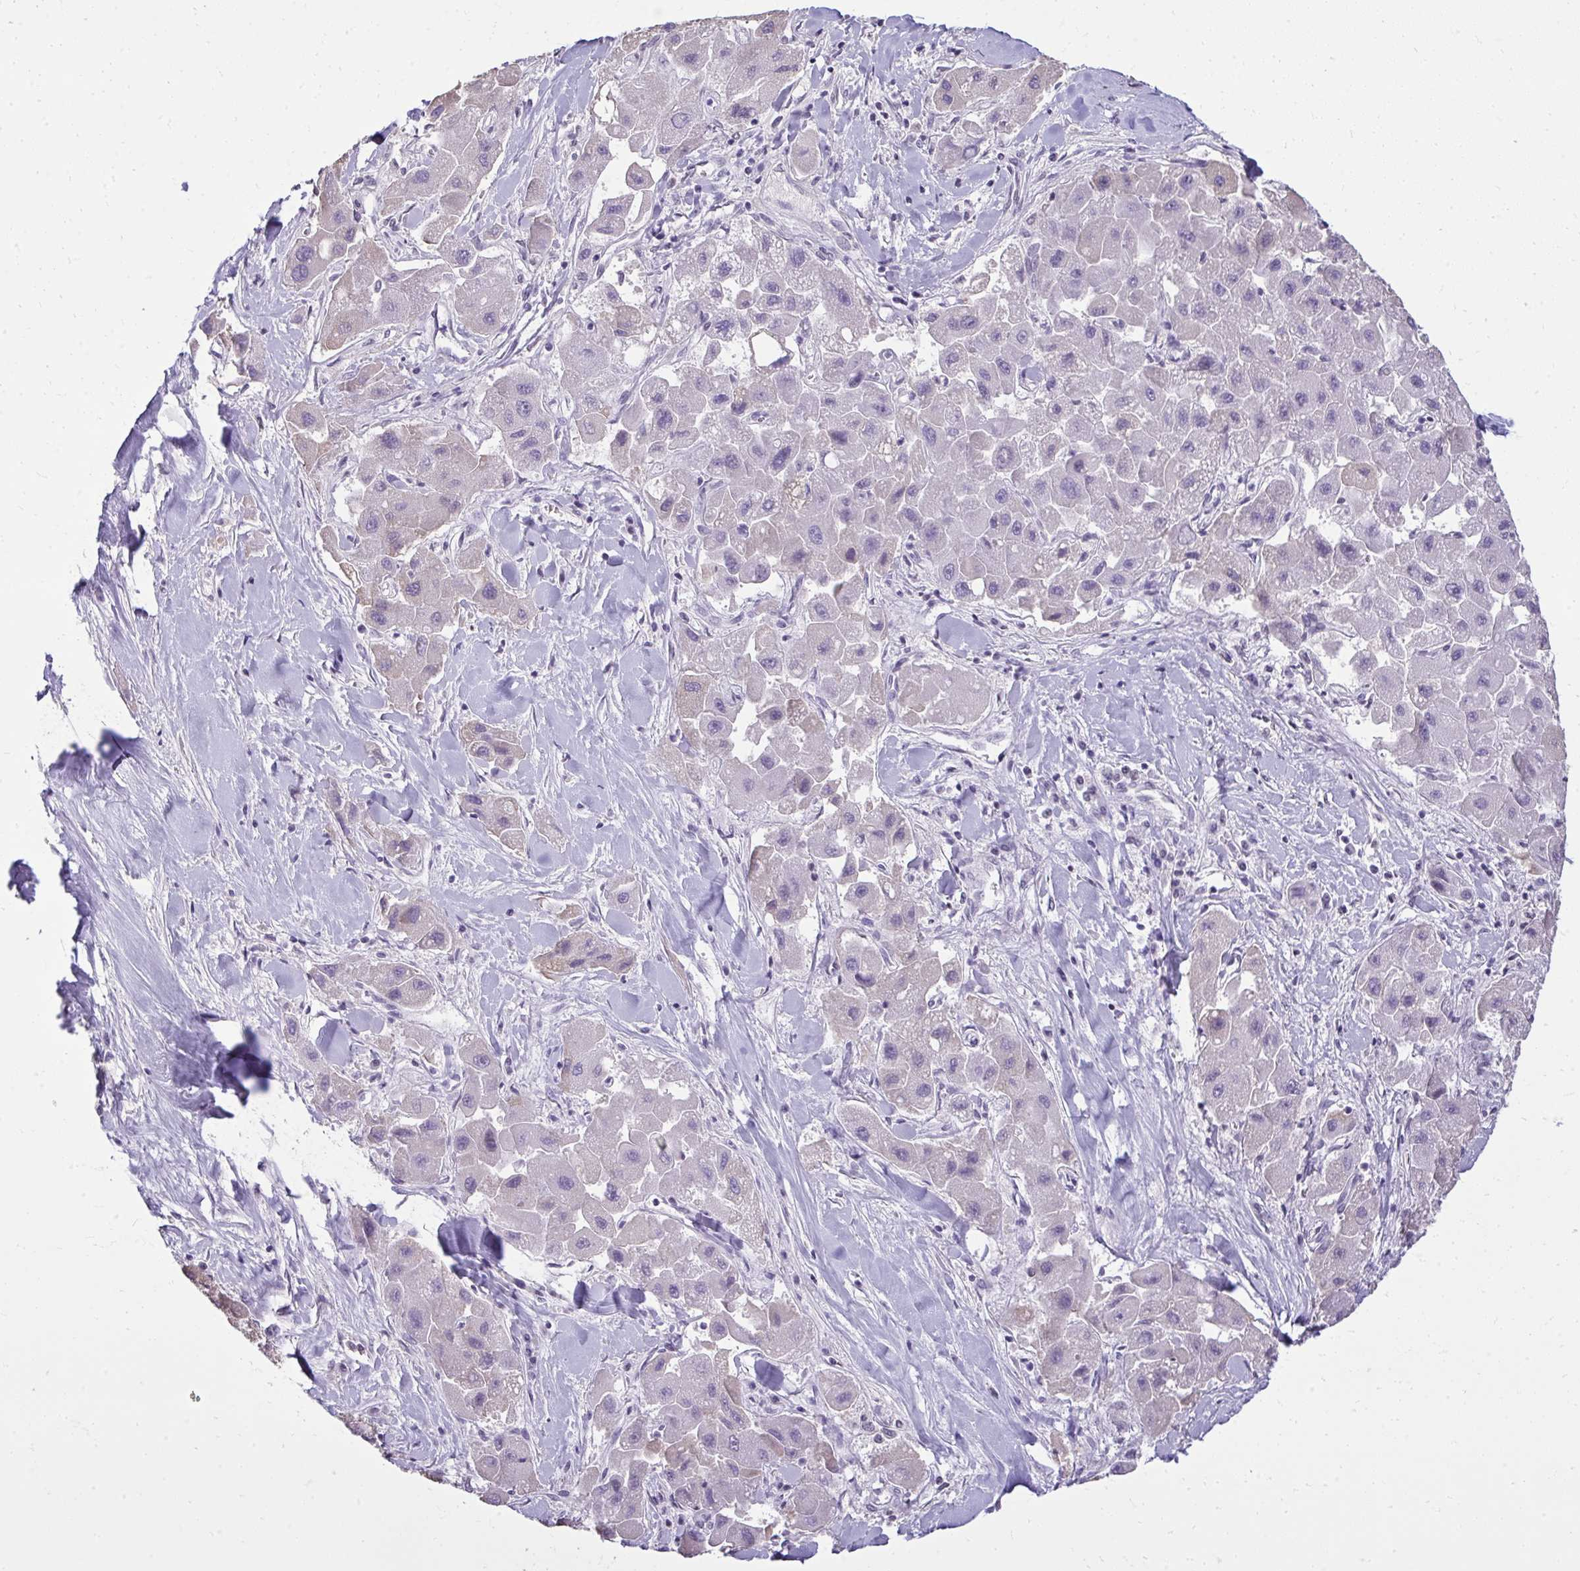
{"staining": {"intensity": "negative", "quantity": "none", "location": "none"}, "tissue": "liver cancer", "cell_type": "Tumor cells", "image_type": "cancer", "snomed": [{"axis": "morphology", "description": "Carcinoma, Hepatocellular, NOS"}, {"axis": "topography", "description": "Liver"}], "caption": "Photomicrograph shows no protein expression in tumor cells of liver cancer (hepatocellular carcinoma) tissue.", "gene": "NPPA", "patient": {"sex": "male", "age": 24}}